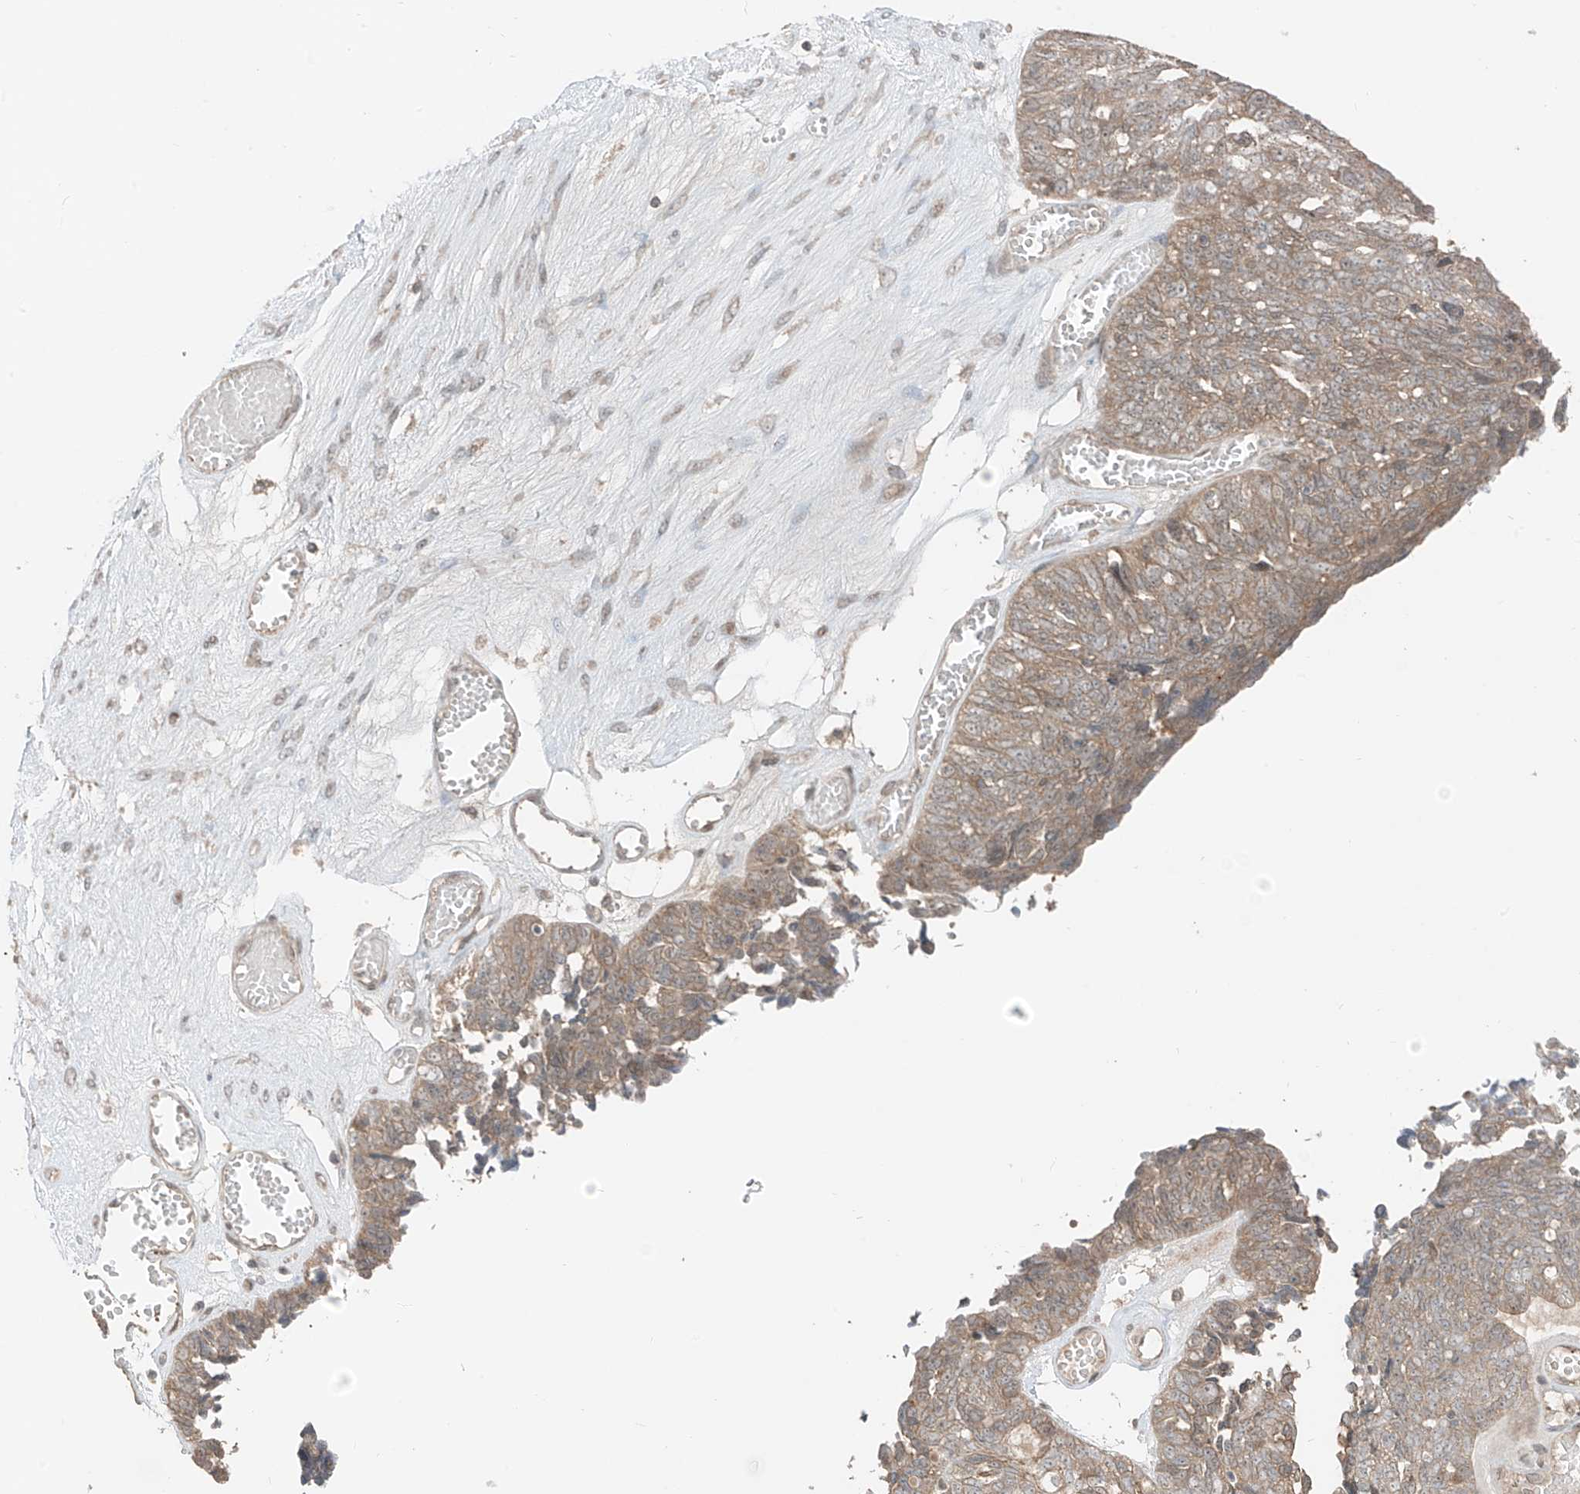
{"staining": {"intensity": "weak", "quantity": "<25%", "location": "cytoplasmic/membranous"}, "tissue": "ovarian cancer", "cell_type": "Tumor cells", "image_type": "cancer", "snomed": [{"axis": "morphology", "description": "Cystadenocarcinoma, serous, NOS"}, {"axis": "topography", "description": "Ovary"}], "caption": "A high-resolution image shows IHC staining of ovarian cancer (serous cystadenocarcinoma), which shows no significant staining in tumor cells.", "gene": "COLGALT2", "patient": {"sex": "female", "age": 79}}